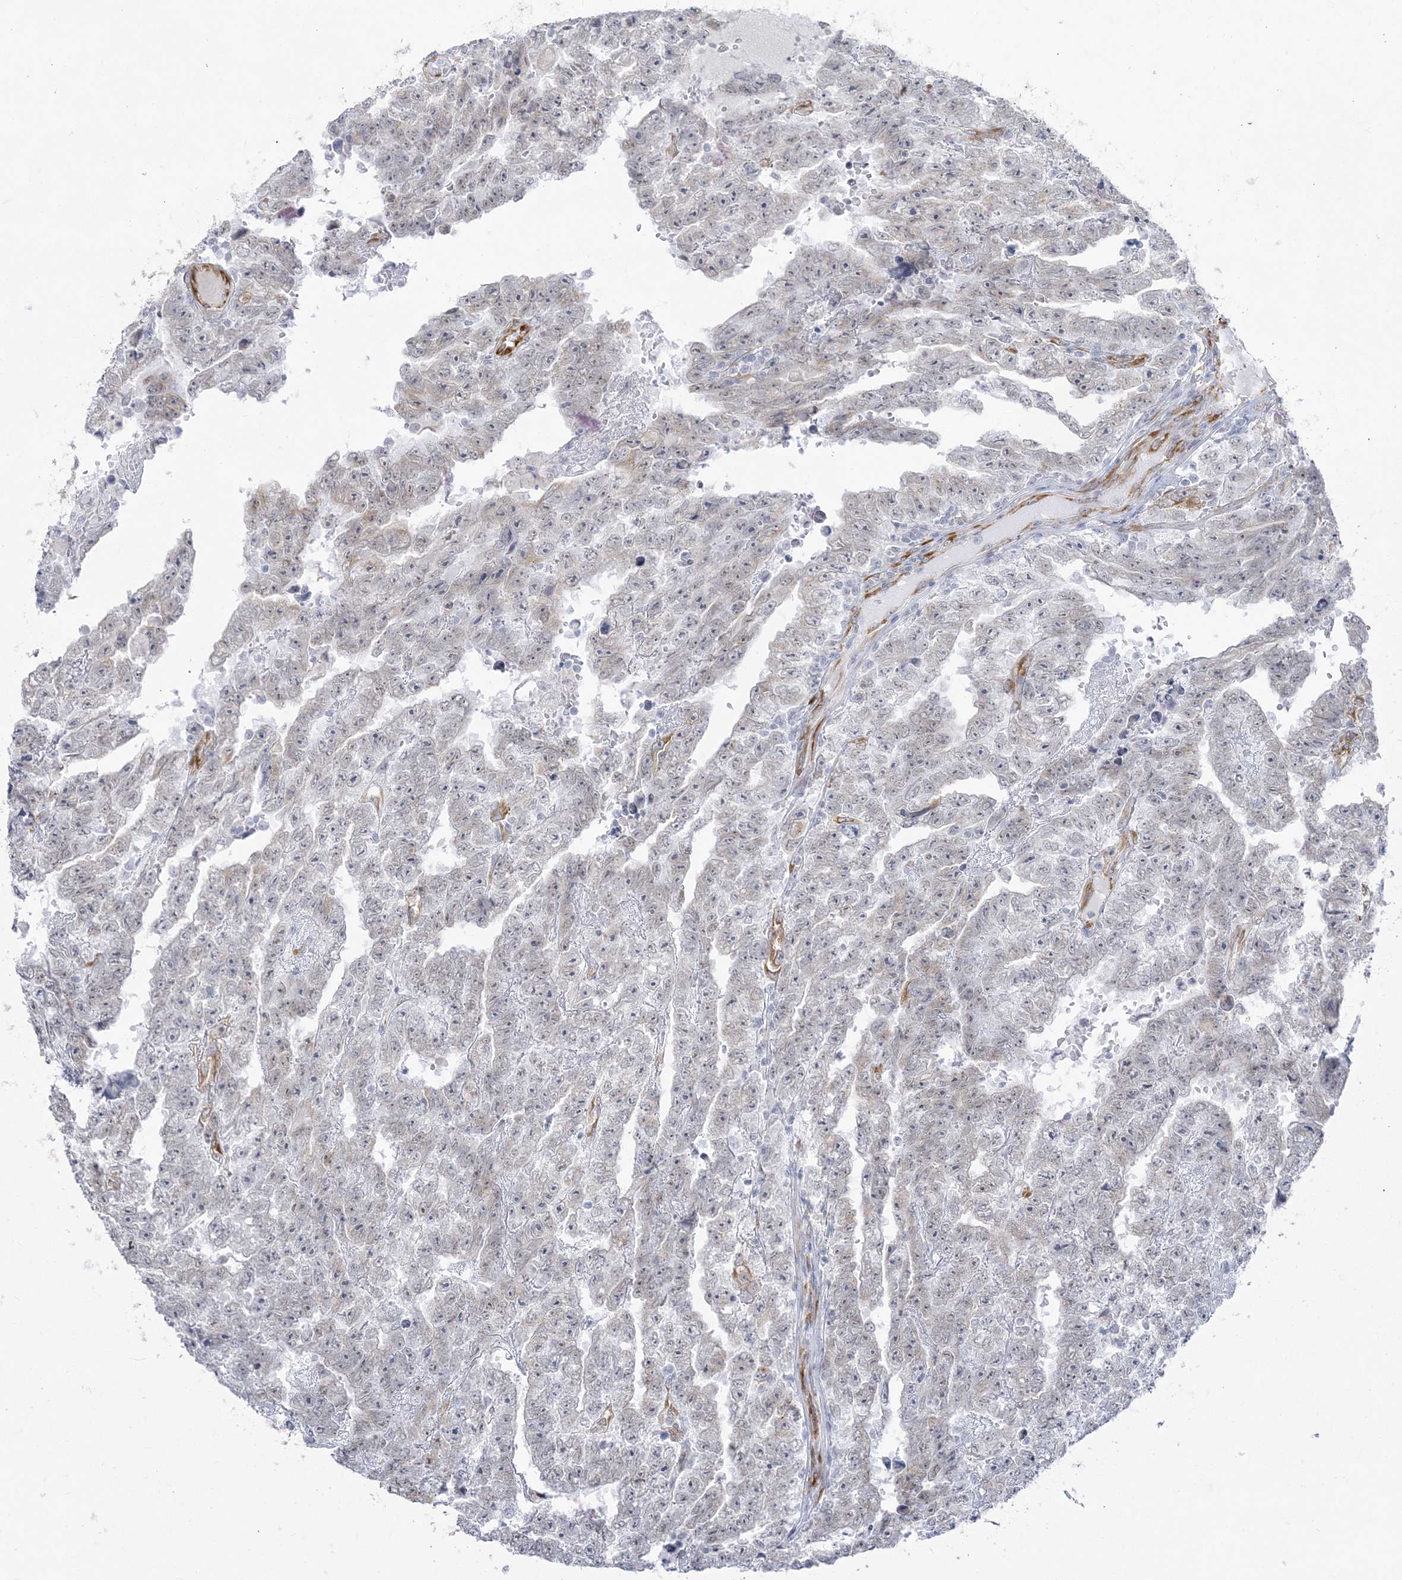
{"staining": {"intensity": "negative", "quantity": "none", "location": "none"}, "tissue": "testis cancer", "cell_type": "Tumor cells", "image_type": "cancer", "snomed": [{"axis": "morphology", "description": "Carcinoma, Embryonal, NOS"}, {"axis": "topography", "description": "Testis"}], "caption": "IHC of embryonal carcinoma (testis) demonstrates no positivity in tumor cells.", "gene": "ZC3H6", "patient": {"sex": "male", "age": 25}}